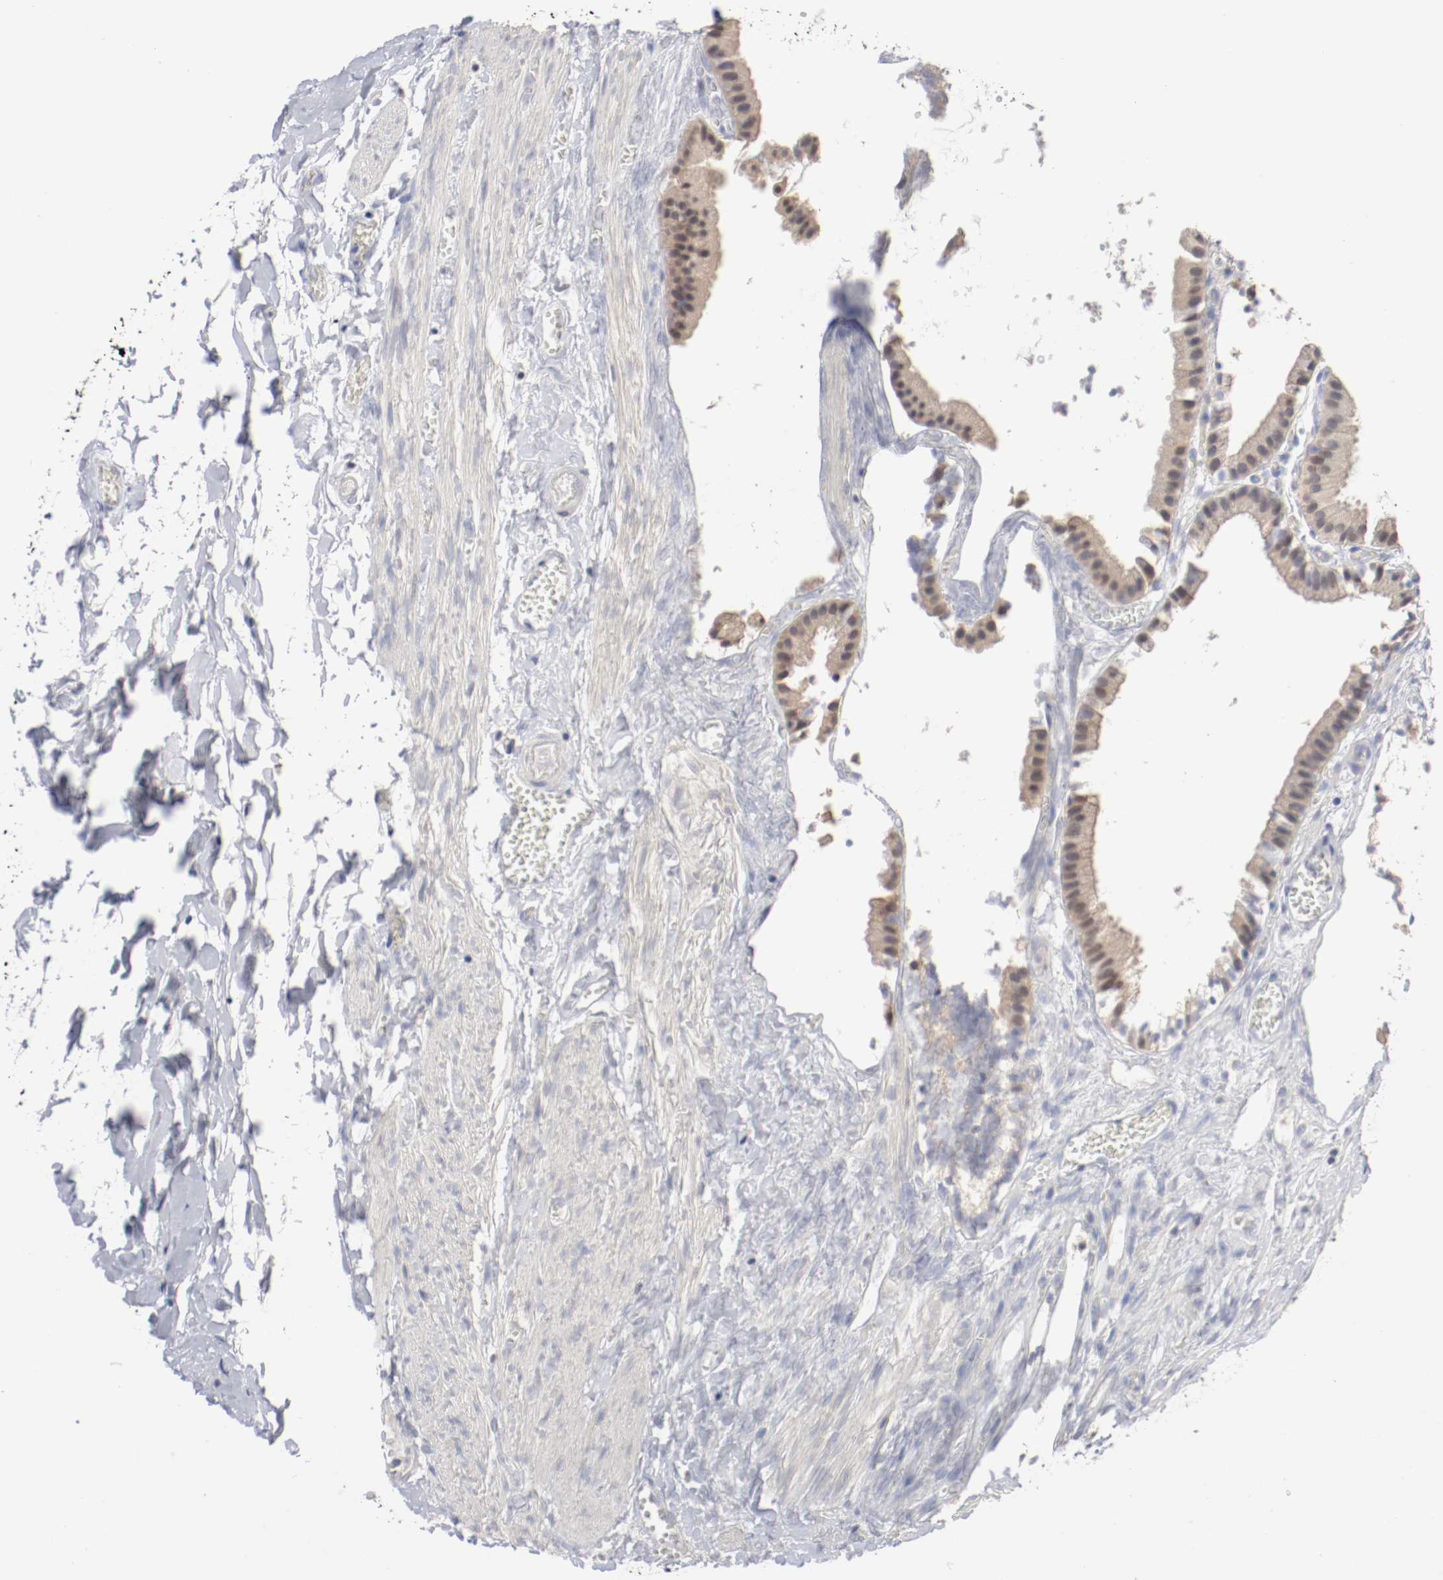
{"staining": {"intensity": "moderate", "quantity": ">75%", "location": "cytoplasmic/membranous,nuclear"}, "tissue": "gallbladder", "cell_type": "Glandular cells", "image_type": "normal", "snomed": [{"axis": "morphology", "description": "Normal tissue, NOS"}, {"axis": "topography", "description": "Gallbladder"}], "caption": "The micrograph demonstrates a brown stain indicating the presence of a protein in the cytoplasmic/membranous,nuclear of glandular cells in gallbladder. (Brightfield microscopy of DAB IHC at high magnification).", "gene": "FOSL2", "patient": {"sex": "female", "age": 63}}